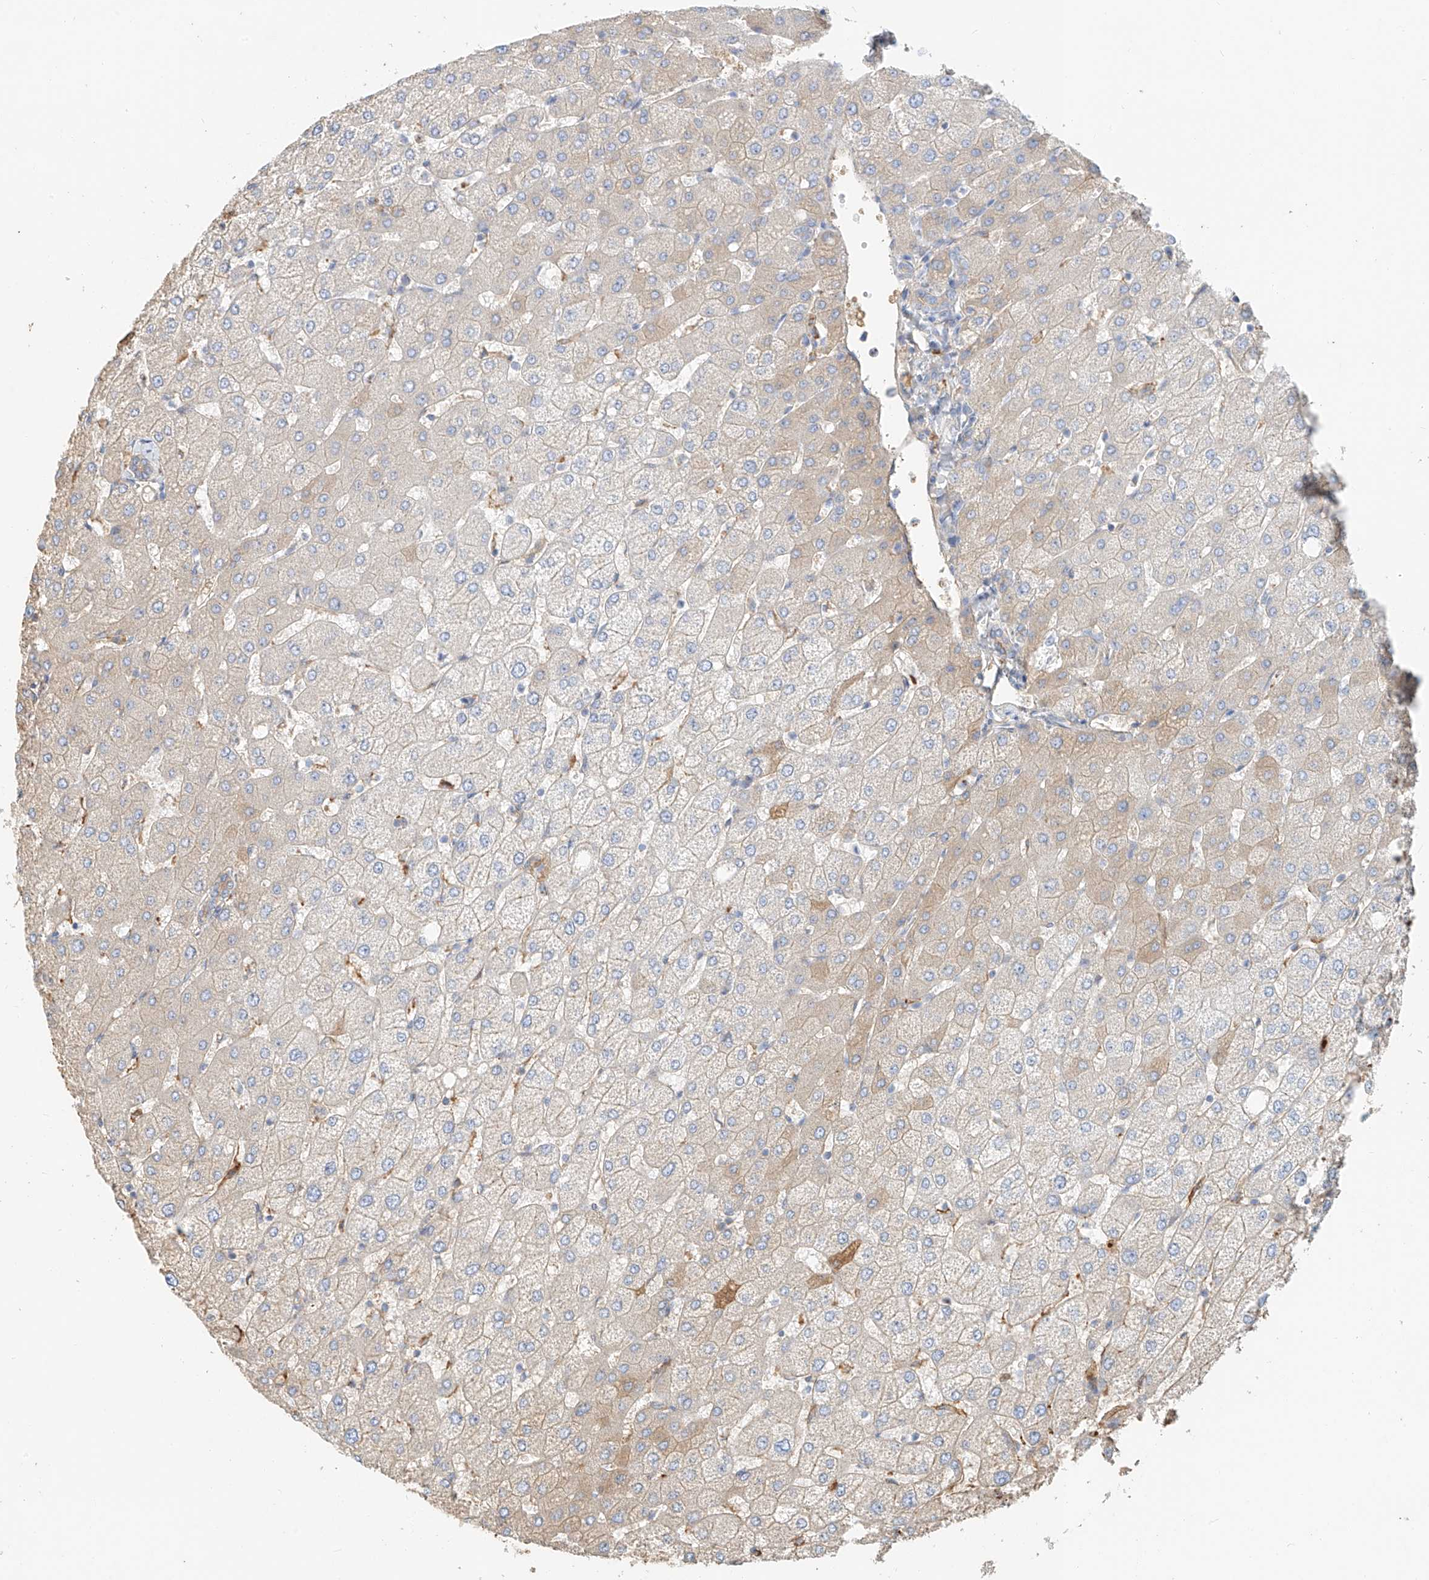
{"staining": {"intensity": "negative", "quantity": "none", "location": "none"}, "tissue": "liver", "cell_type": "Cholangiocytes", "image_type": "normal", "snomed": [{"axis": "morphology", "description": "Normal tissue, NOS"}, {"axis": "topography", "description": "Liver"}], "caption": "The IHC image has no significant staining in cholangiocytes of liver.", "gene": "ZFP30", "patient": {"sex": "female", "age": 54}}